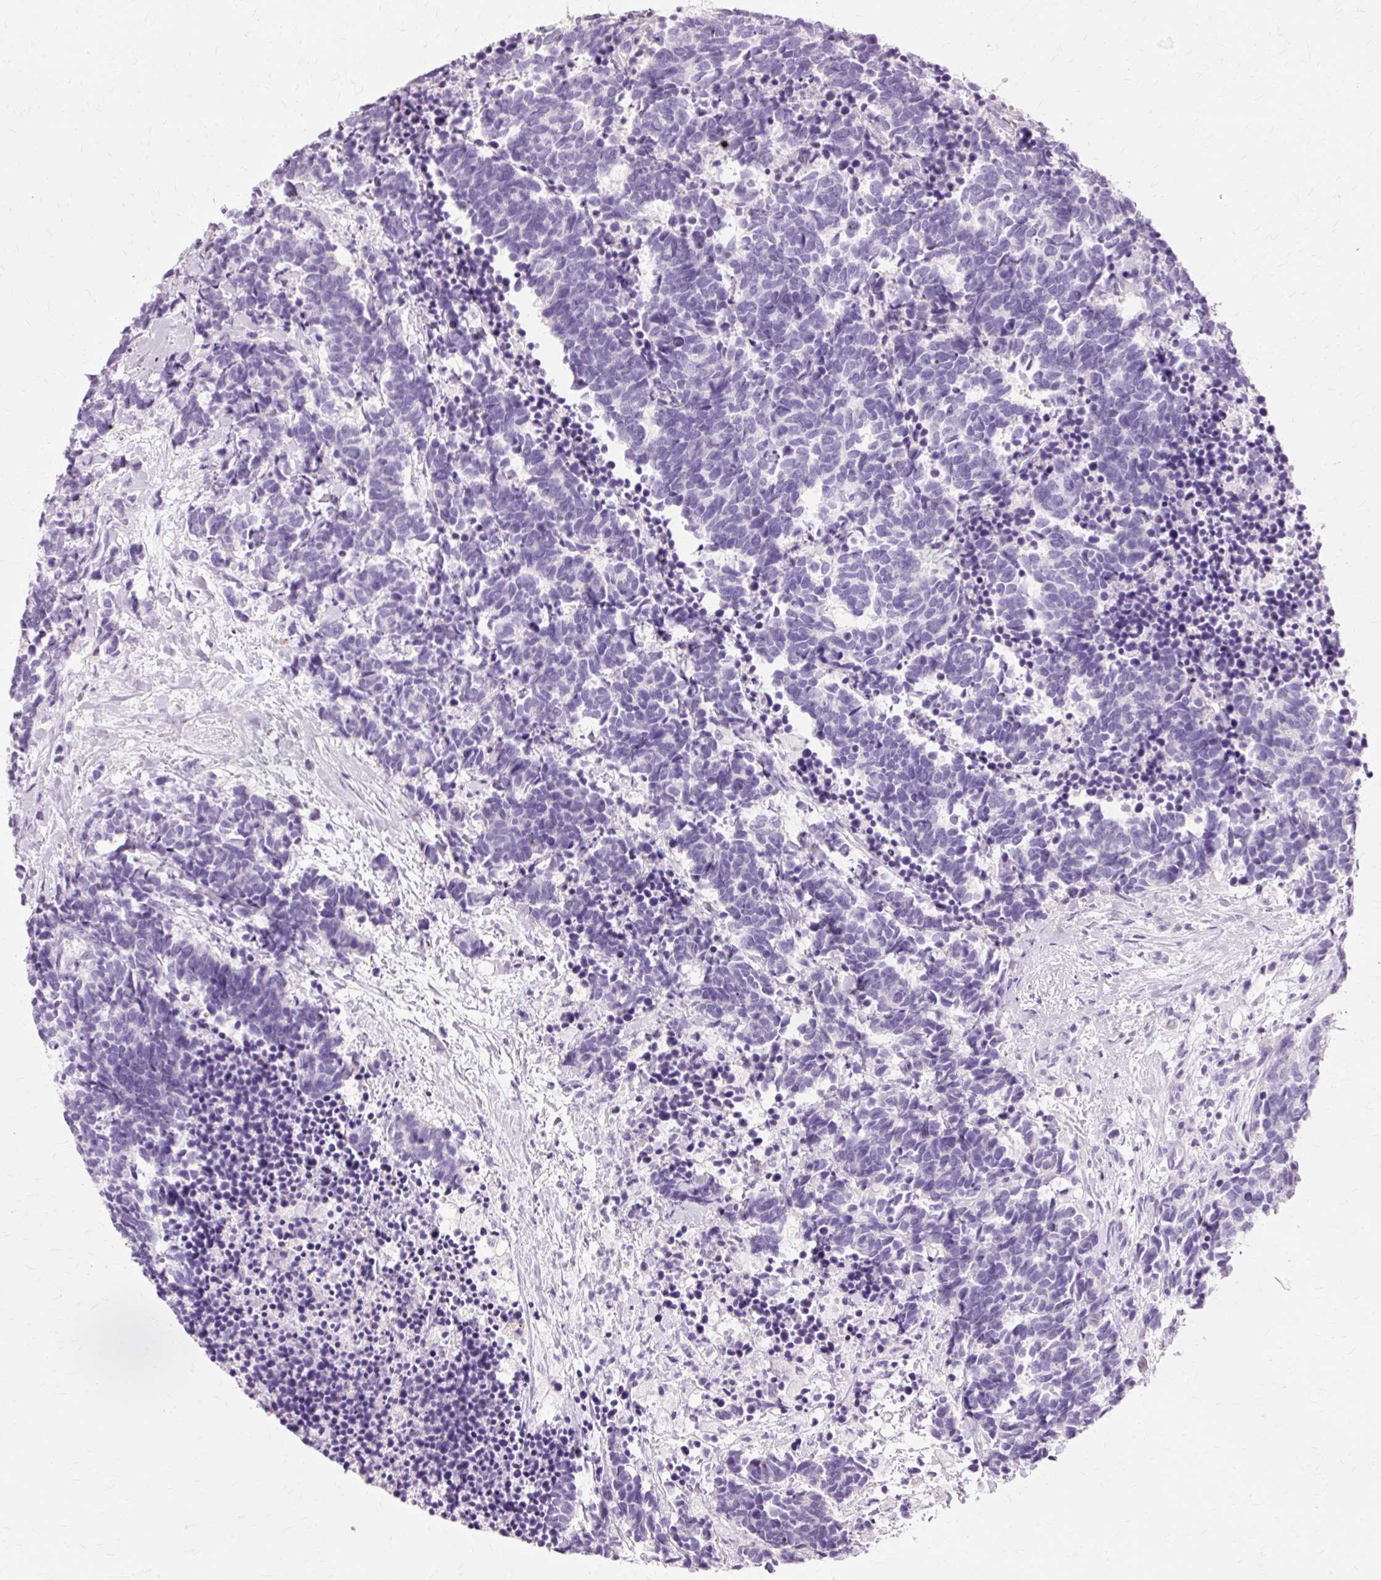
{"staining": {"intensity": "negative", "quantity": "none", "location": "none"}, "tissue": "carcinoid", "cell_type": "Tumor cells", "image_type": "cancer", "snomed": [{"axis": "morphology", "description": "Carcinoma, NOS"}, {"axis": "morphology", "description": "Carcinoid, malignant, NOS"}, {"axis": "topography", "description": "Prostate"}], "caption": "A high-resolution photomicrograph shows immunohistochemistry staining of carcinoid, which reveals no significant positivity in tumor cells.", "gene": "VN1R2", "patient": {"sex": "male", "age": 57}}